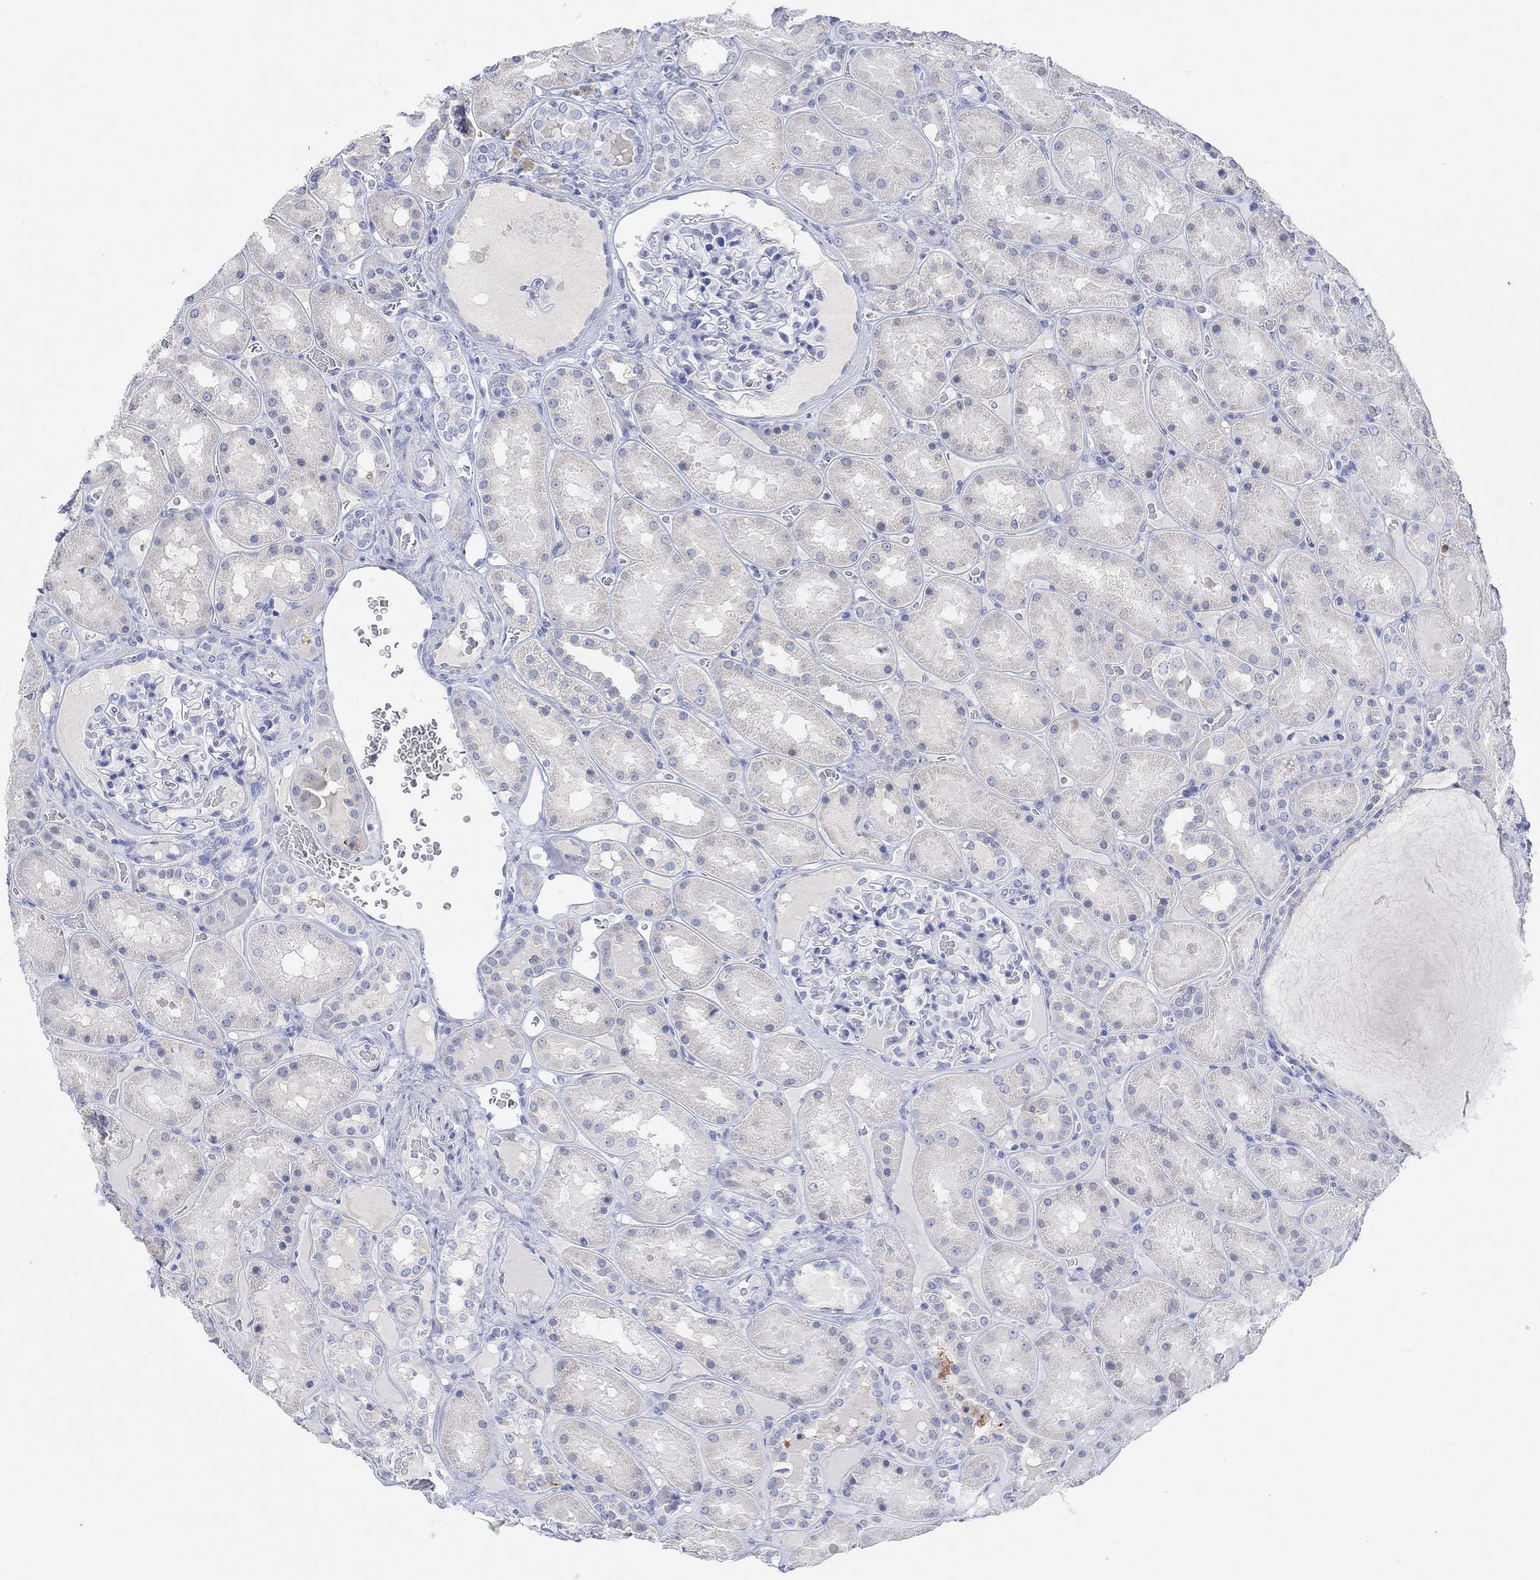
{"staining": {"intensity": "negative", "quantity": "none", "location": "none"}, "tissue": "kidney", "cell_type": "Cells in glomeruli", "image_type": "normal", "snomed": [{"axis": "morphology", "description": "Normal tissue, NOS"}, {"axis": "topography", "description": "Kidney"}], "caption": "Immunohistochemistry histopathology image of normal kidney: kidney stained with DAB (3,3'-diaminobenzidine) exhibits no significant protein expression in cells in glomeruli. (Brightfield microscopy of DAB (3,3'-diaminobenzidine) immunohistochemistry at high magnification).", "gene": "CALCA", "patient": {"sex": "male", "age": 73}}